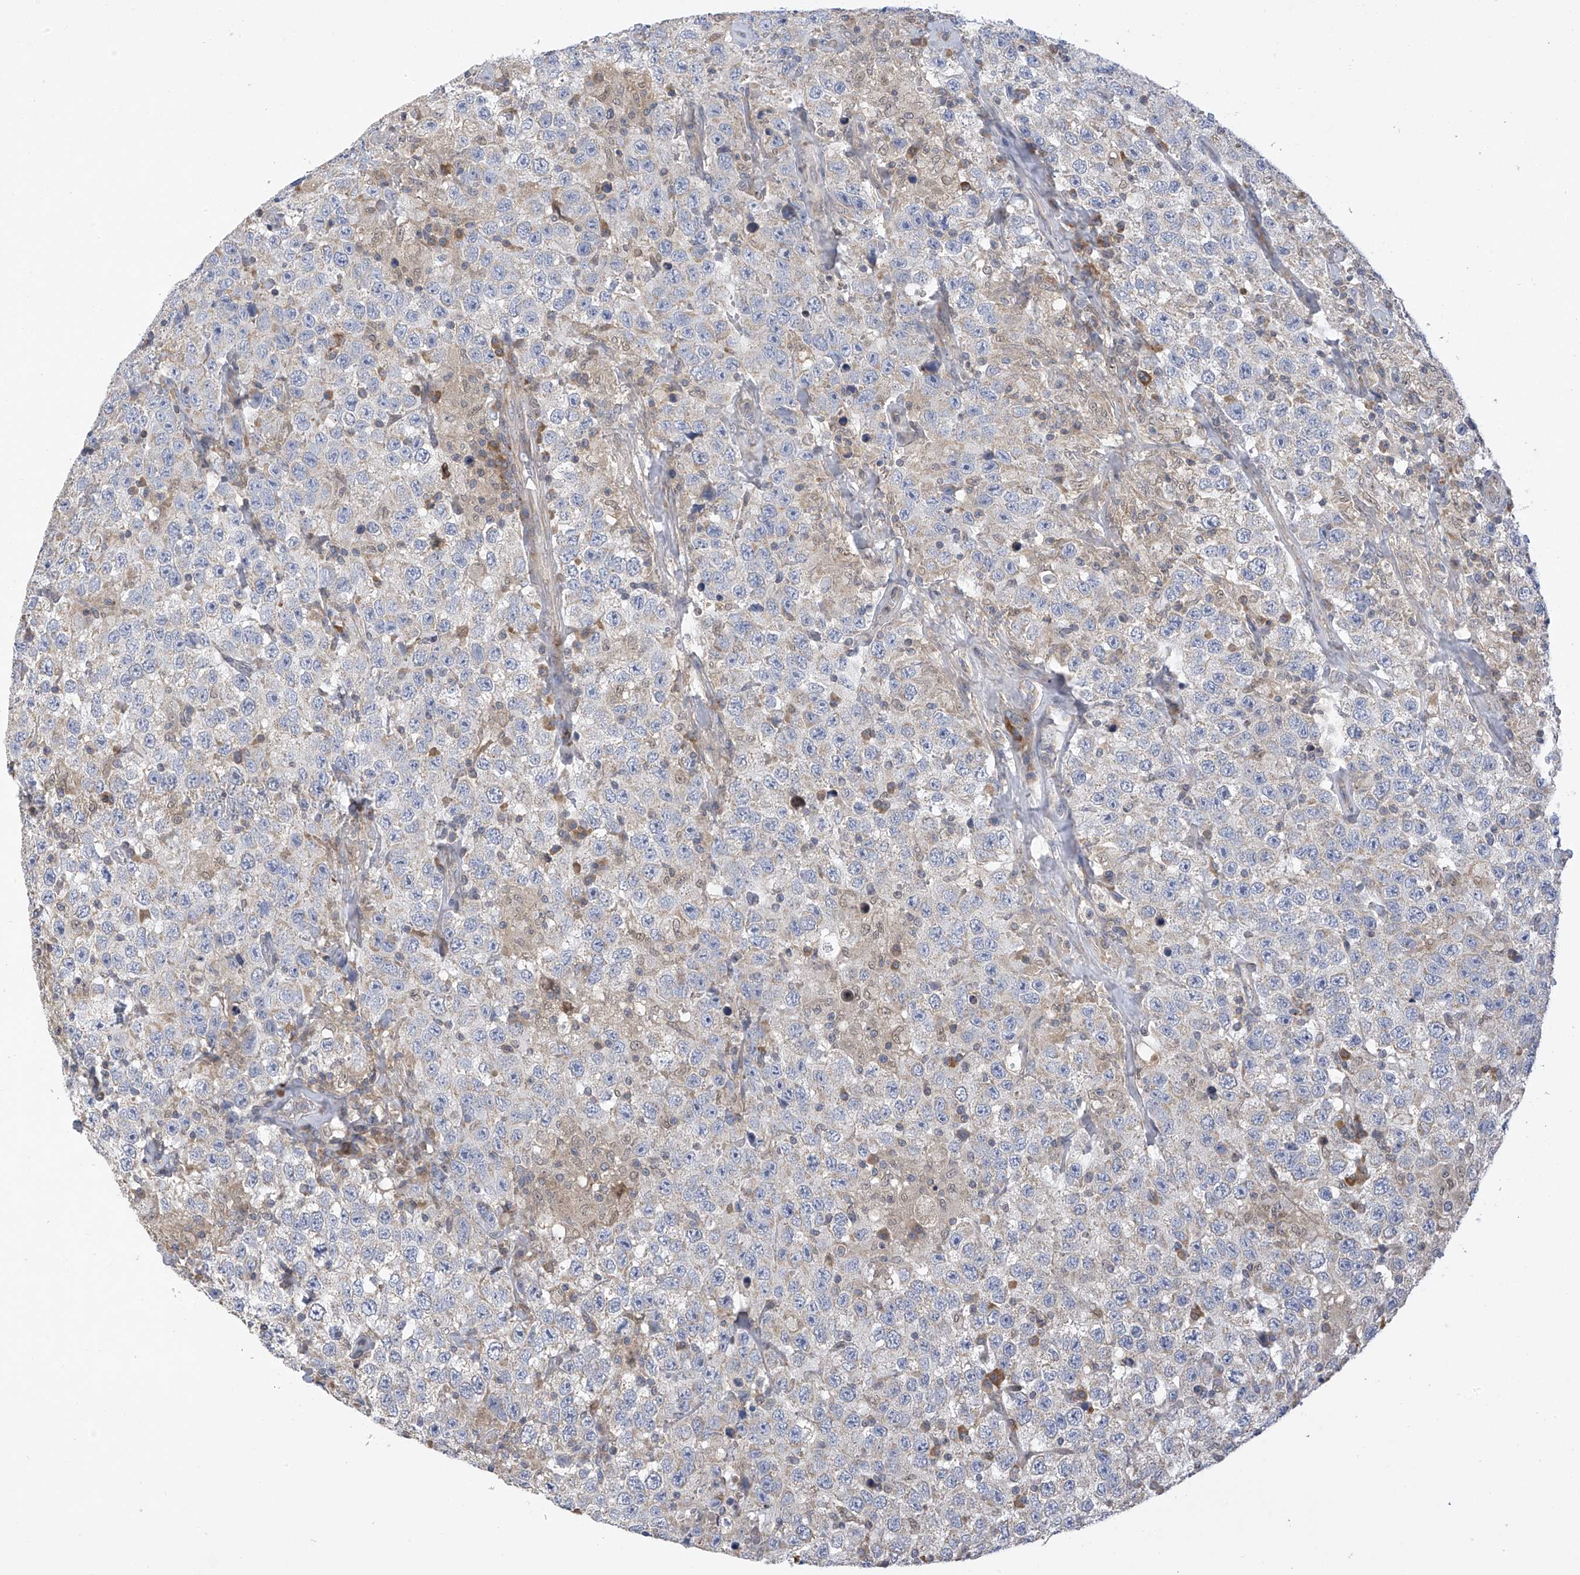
{"staining": {"intensity": "negative", "quantity": "none", "location": "none"}, "tissue": "testis cancer", "cell_type": "Tumor cells", "image_type": "cancer", "snomed": [{"axis": "morphology", "description": "Seminoma, NOS"}, {"axis": "topography", "description": "Testis"}], "caption": "The image shows no staining of tumor cells in testis cancer (seminoma).", "gene": "SLCO4A1", "patient": {"sex": "male", "age": 41}}